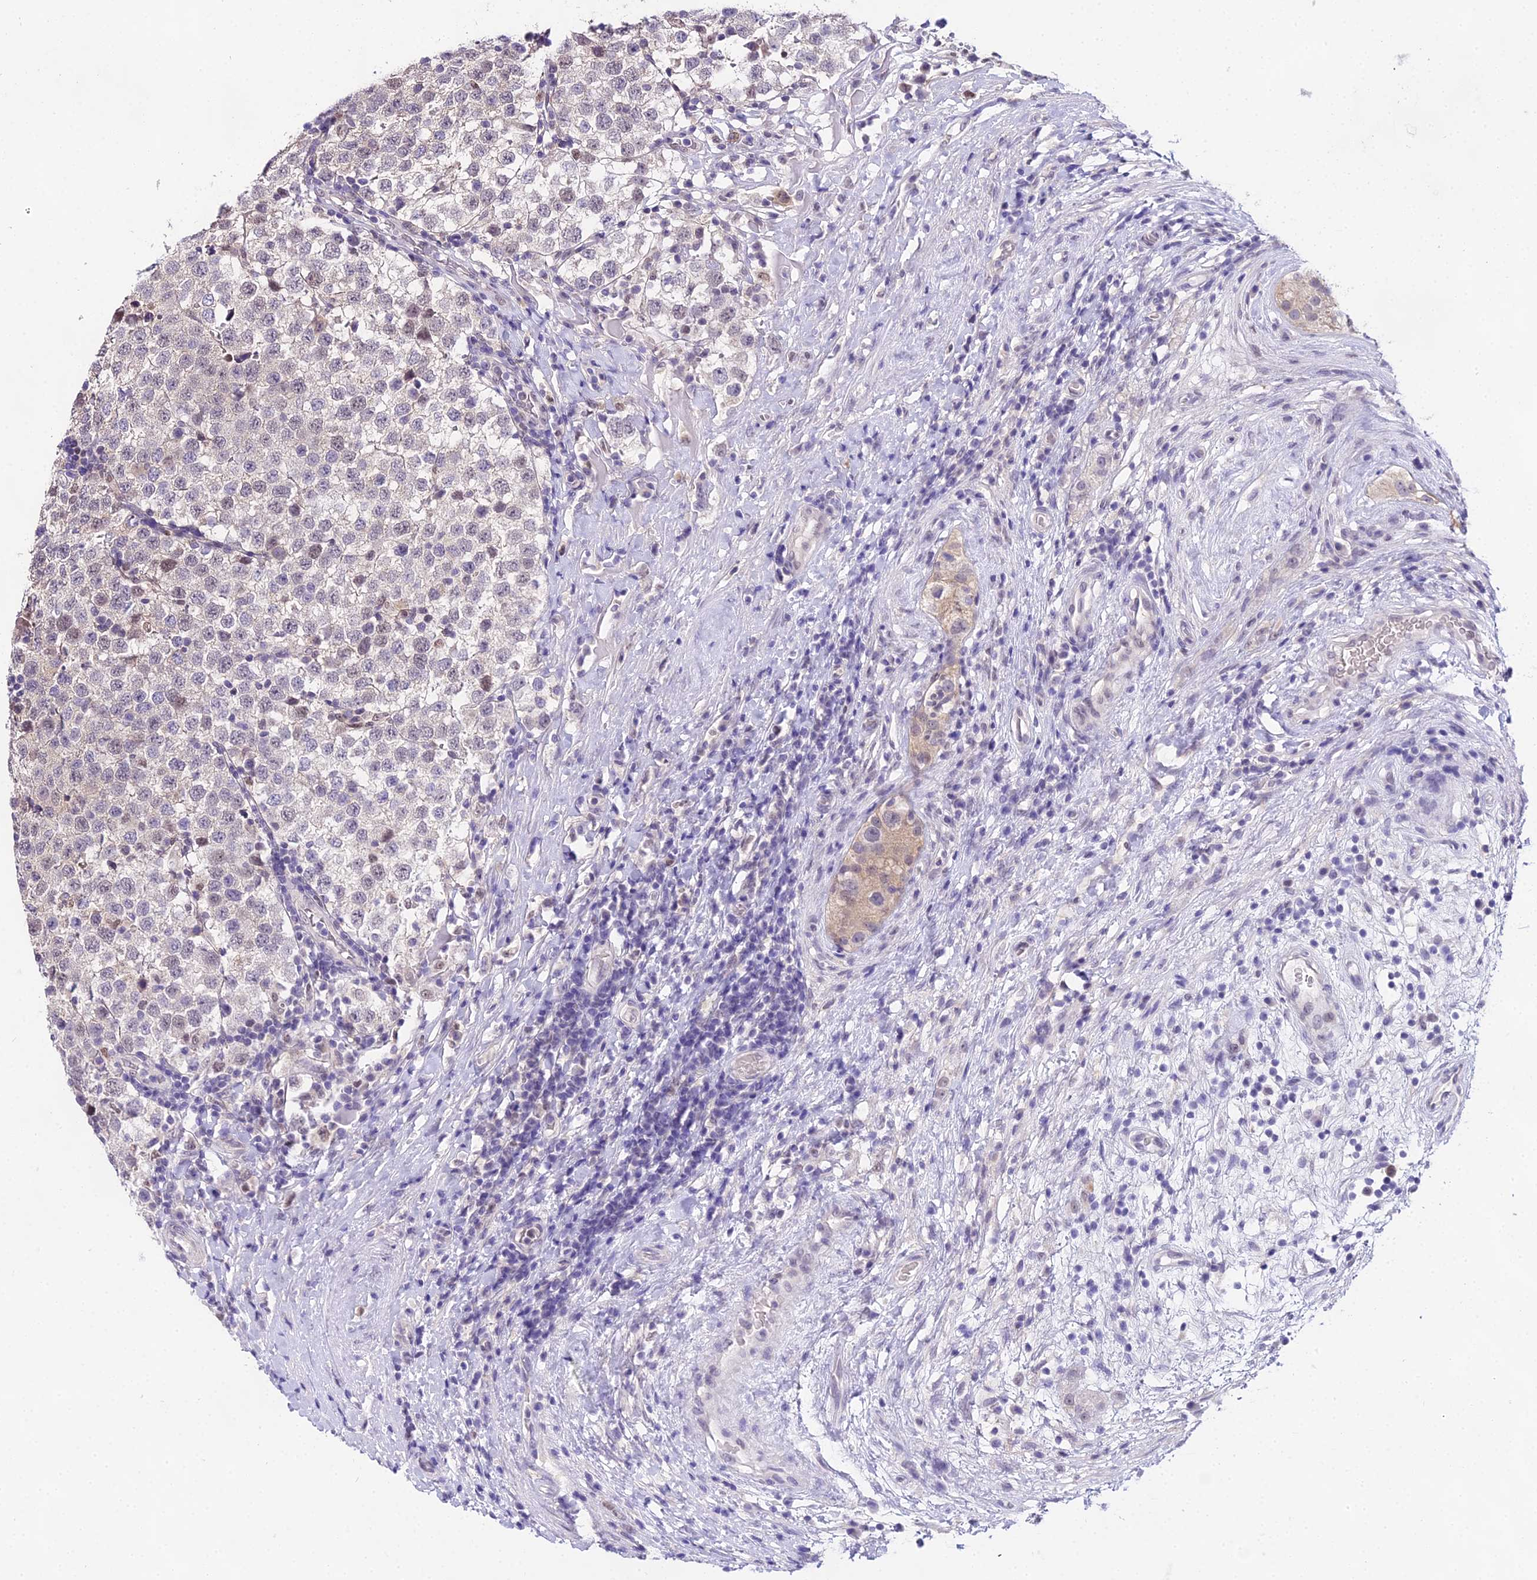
{"staining": {"intensity": "negative", "quantity": "none", "location": "none"}, "tissue": "testis cancer", "cell_type": "Tumor cells", "image_type": "cancer", "snomed": [{"axis": "morphology", "description": "Seminoma, NOS"}, {"axis": "topography", "description": "Testis"}], "caption": "Immunohistochemical staining of testis cancer (seminoma) exhibits no significant staining in tumor cells.", "gene": "MAT2A", "patient": {"sex": "male", "age": 34}}